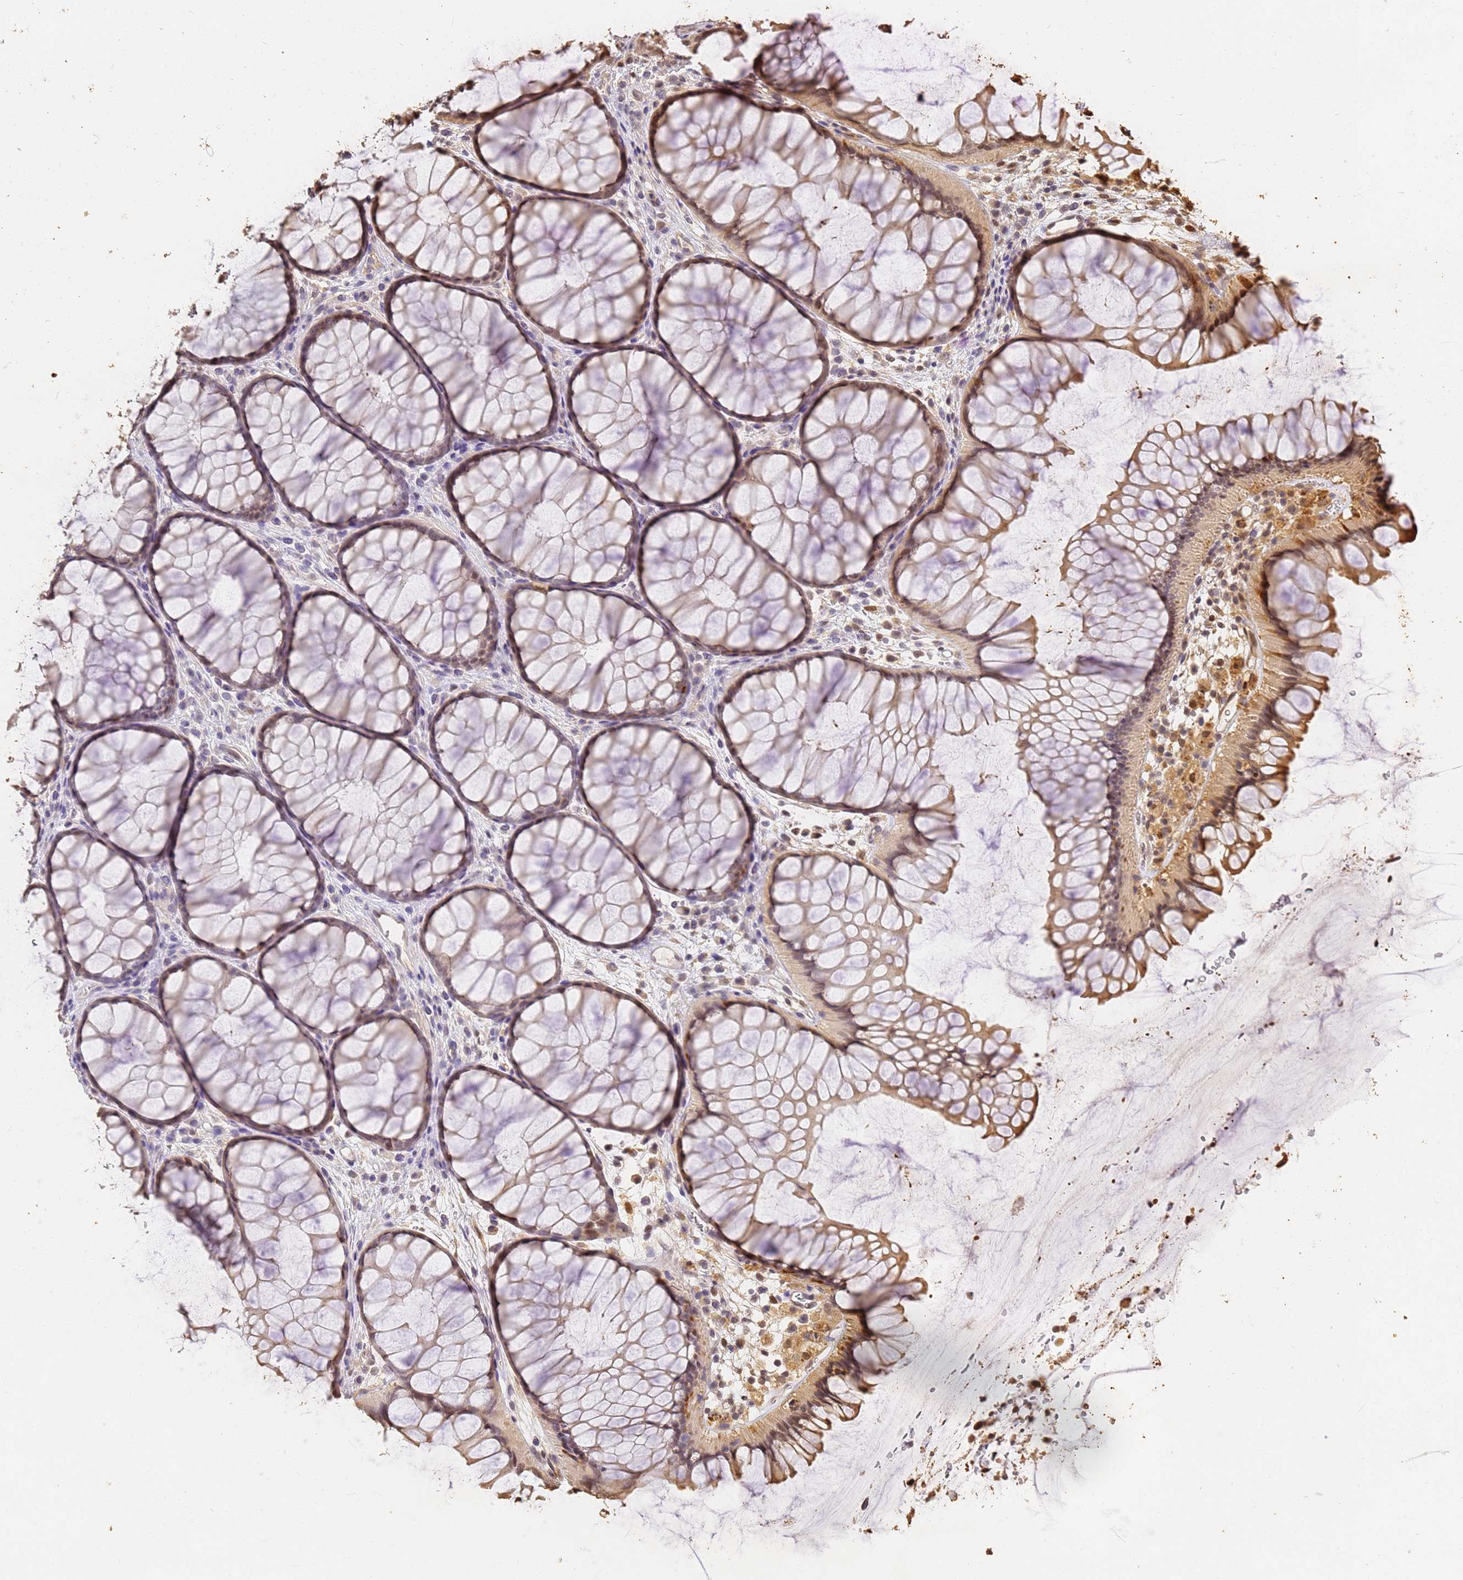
{"staining": {"intensity": "moderate", "quantity": ">75%", "location": "cytoplasmic/membranous"}, "tissue": "colon", "cell_type": "Endothelial cells", "image_type": "normal", "snomed": [{"axis": "morphology", "description": "Normal tissue, NOS"}, {"axis": "topography", "description": "Colon"}], "caption": "Protein expression analysis of normal human colon reveals moderate cytoplasmic/membranous expression in approximately >75% of endothelial cells. (DAB (3,3'-diaminobenzidine) IHC with brightfield microscopy, high magnification).", "gene": "JAK2", "patient": {"sex": "female", "age": 82}}